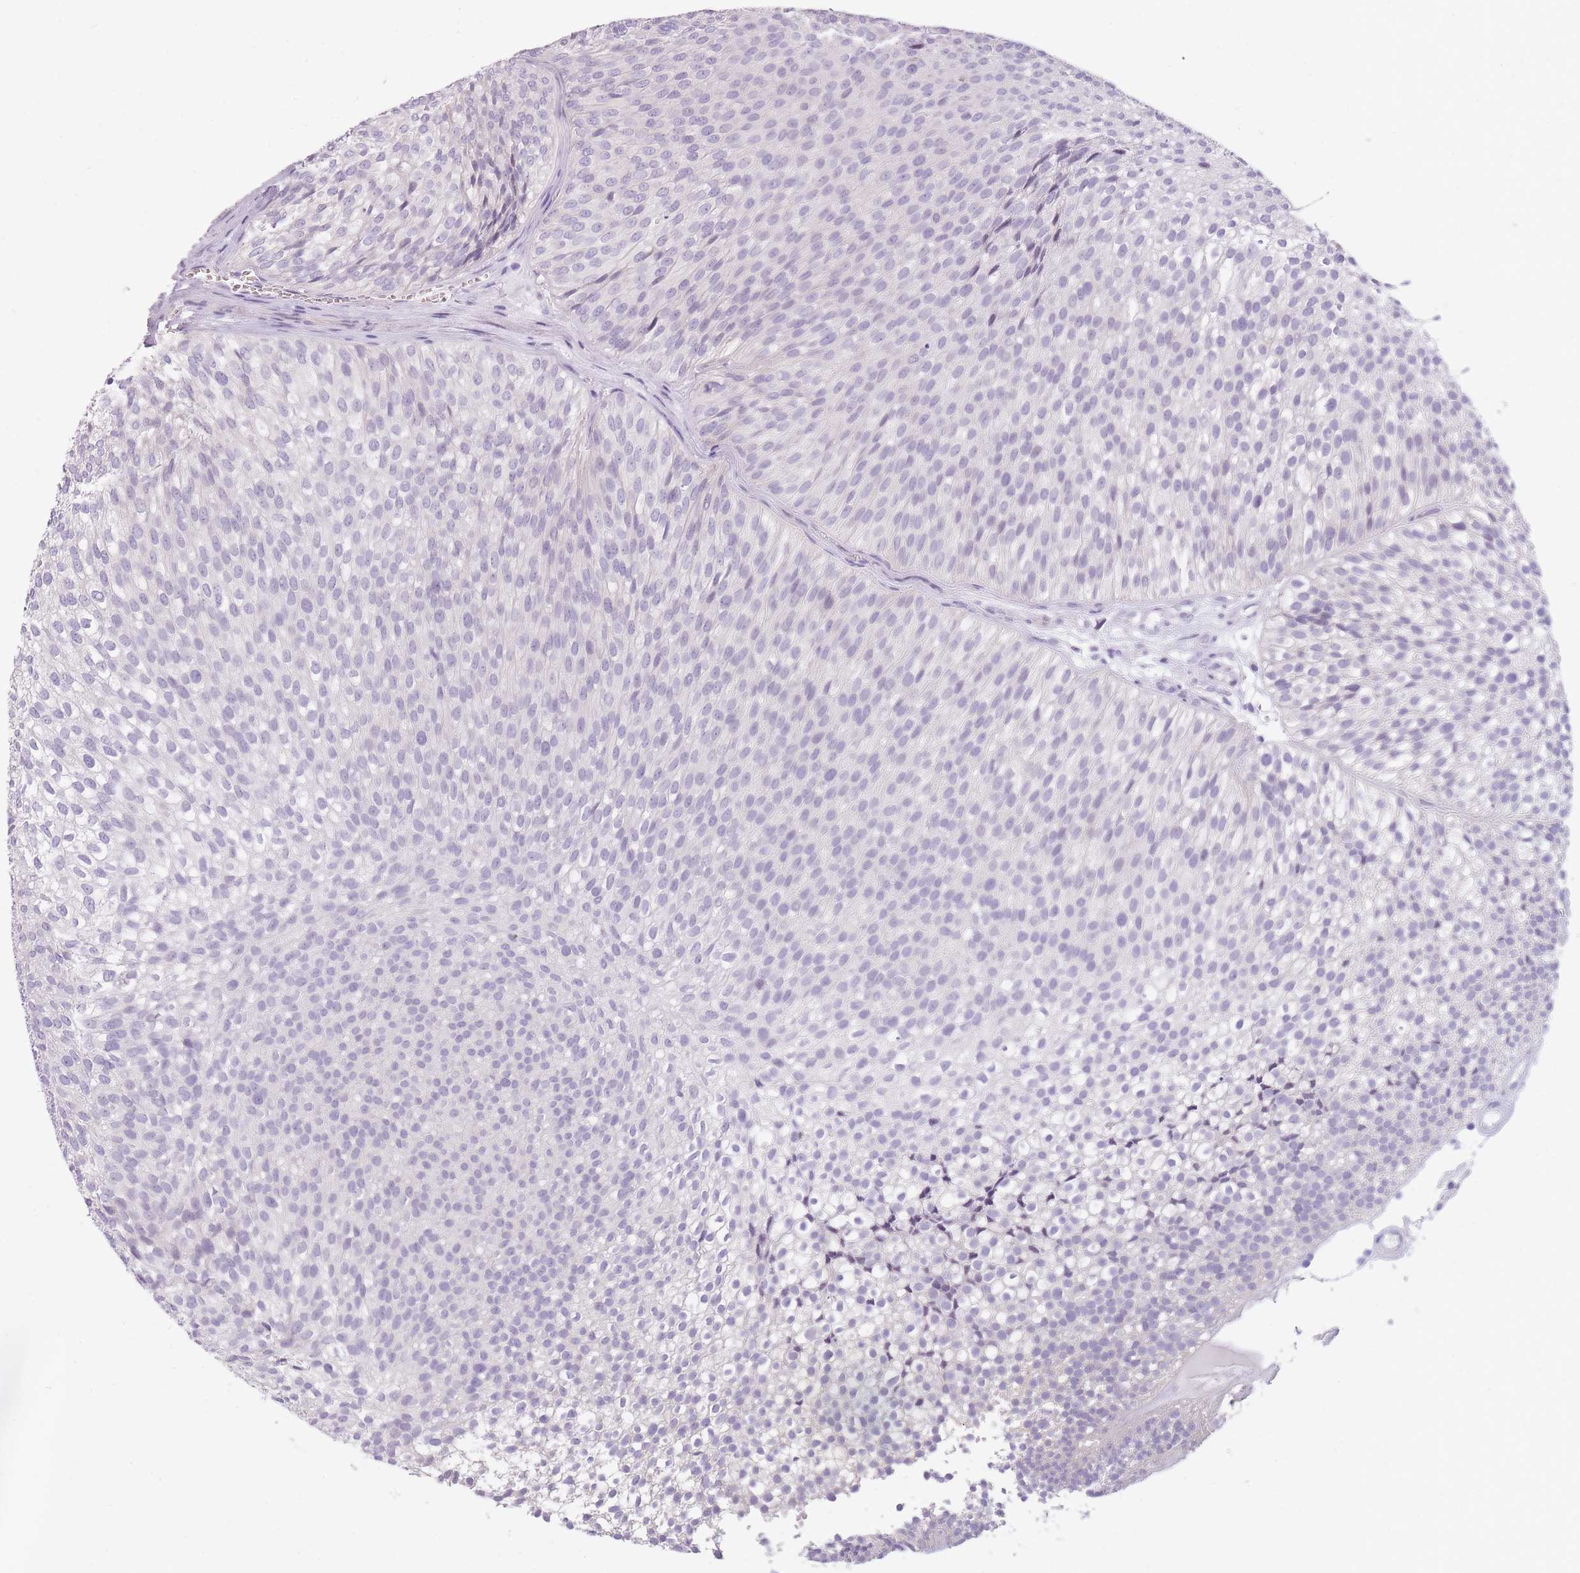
{"staining": {"intensity": "negative", "quantity": "none", "location": "none"}, "tissue": "urothelial cancer", "cell_type": "Tumor cells", "image_type": "cancer", "snomed": [{"axis": "morphology", "description": "Urothelial carcinoma, Low grade"}, {"axis": "topography", "description": "Urinary bladder"}], "caption": "The IHC photomicrograph has no significant staining in tumor cells of low-grade urothelial carcinoma tissue.", "gene": "TMEM236", "patient": {"sex": "male", "age": 91}}